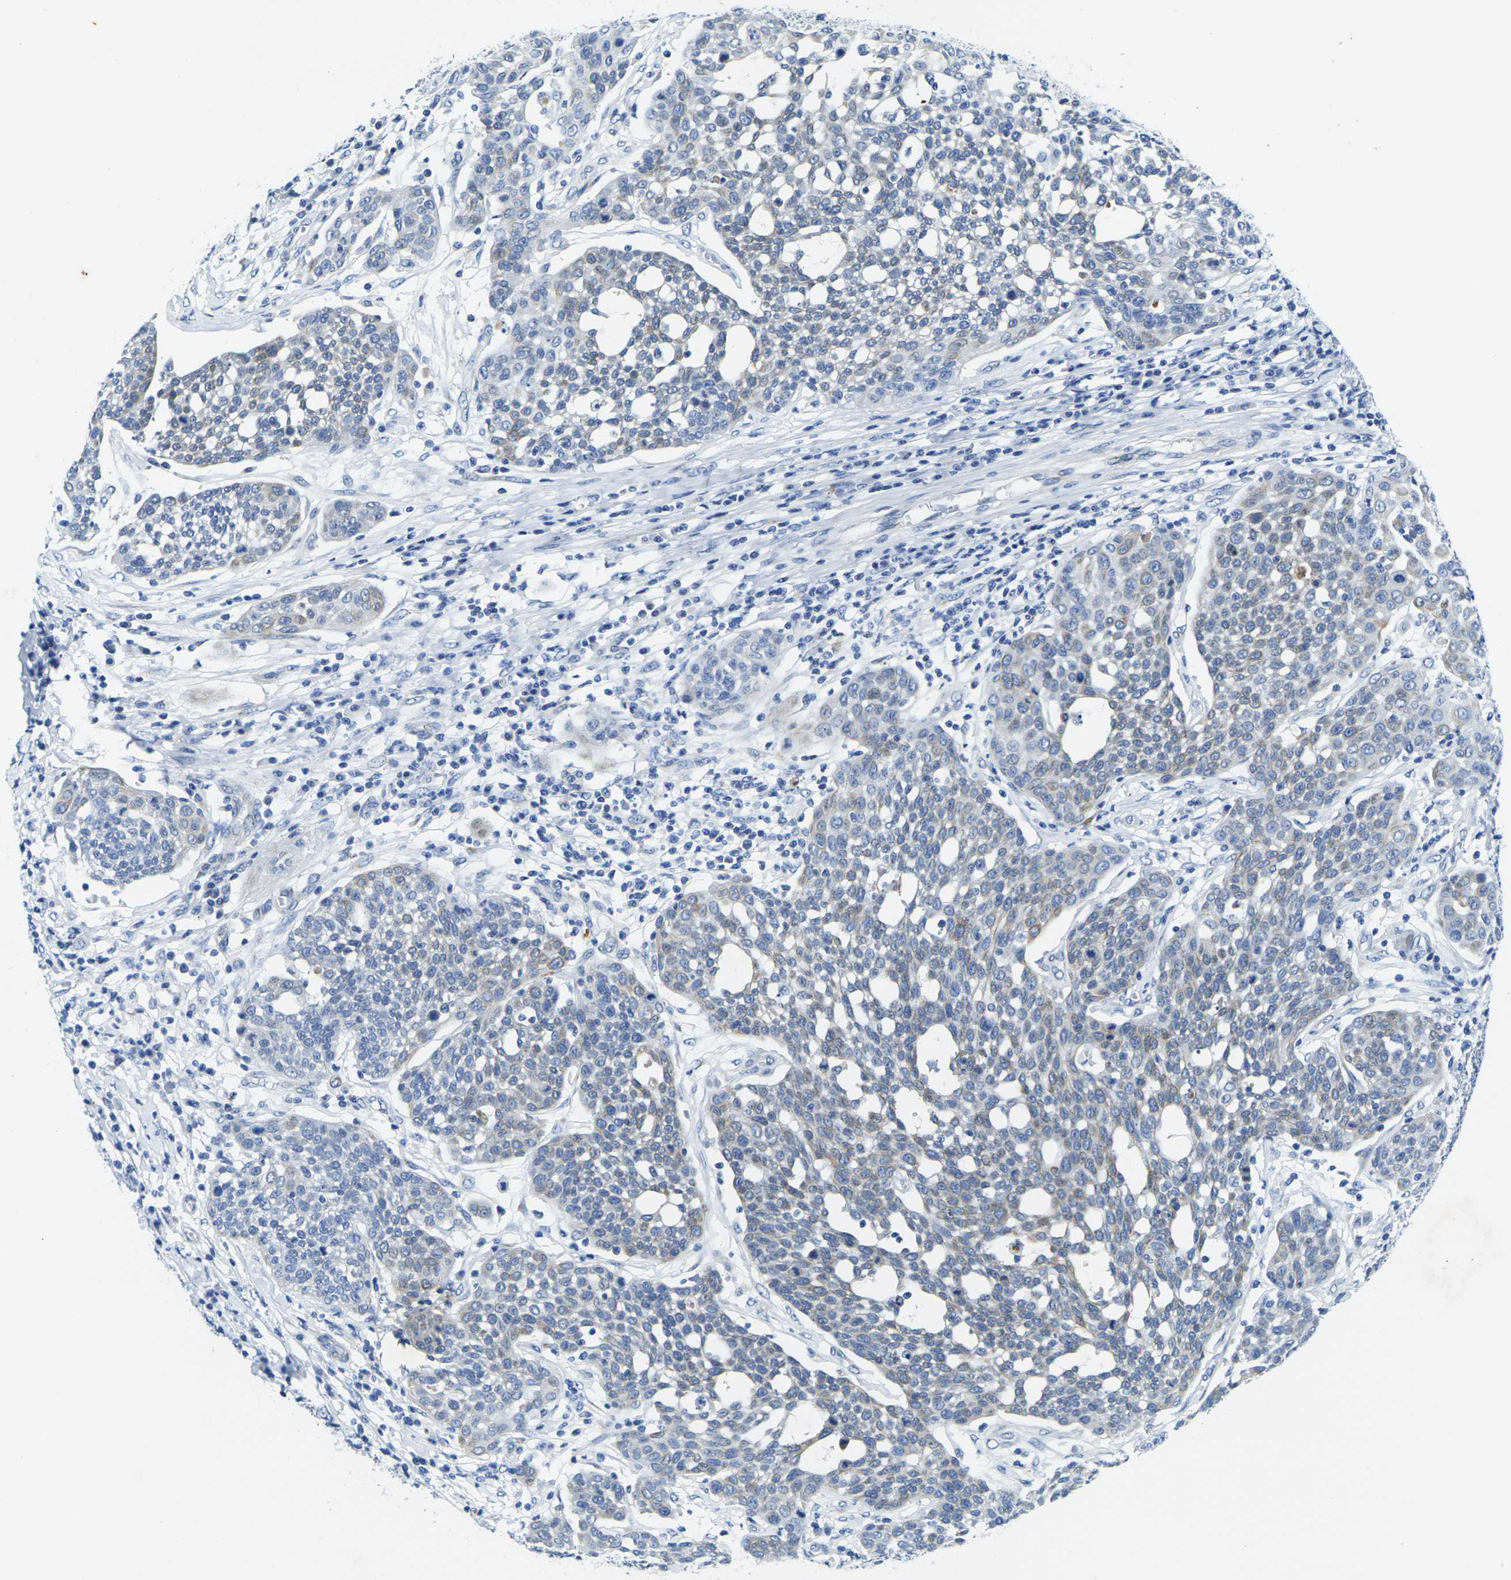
{"staining": {"intensity": "weak", "quantity": "<25%", "location": "cytoplasmic/membranous"}, "tissue": "cervical cancer", "cell_type": "Tumor cells", "image_type": "cancer", "snomed": [{"axis": "morphology", "description": "Squamous cell carcinoma, NOS"}, {"axis": "topography", "description": "Cervix"}], "caption": "Tumor cells are negative for brown protein staining in squamous cell carcinoma (cervical).", "gene": "CRK", "patient": {"sex": "female", "age": 34}}